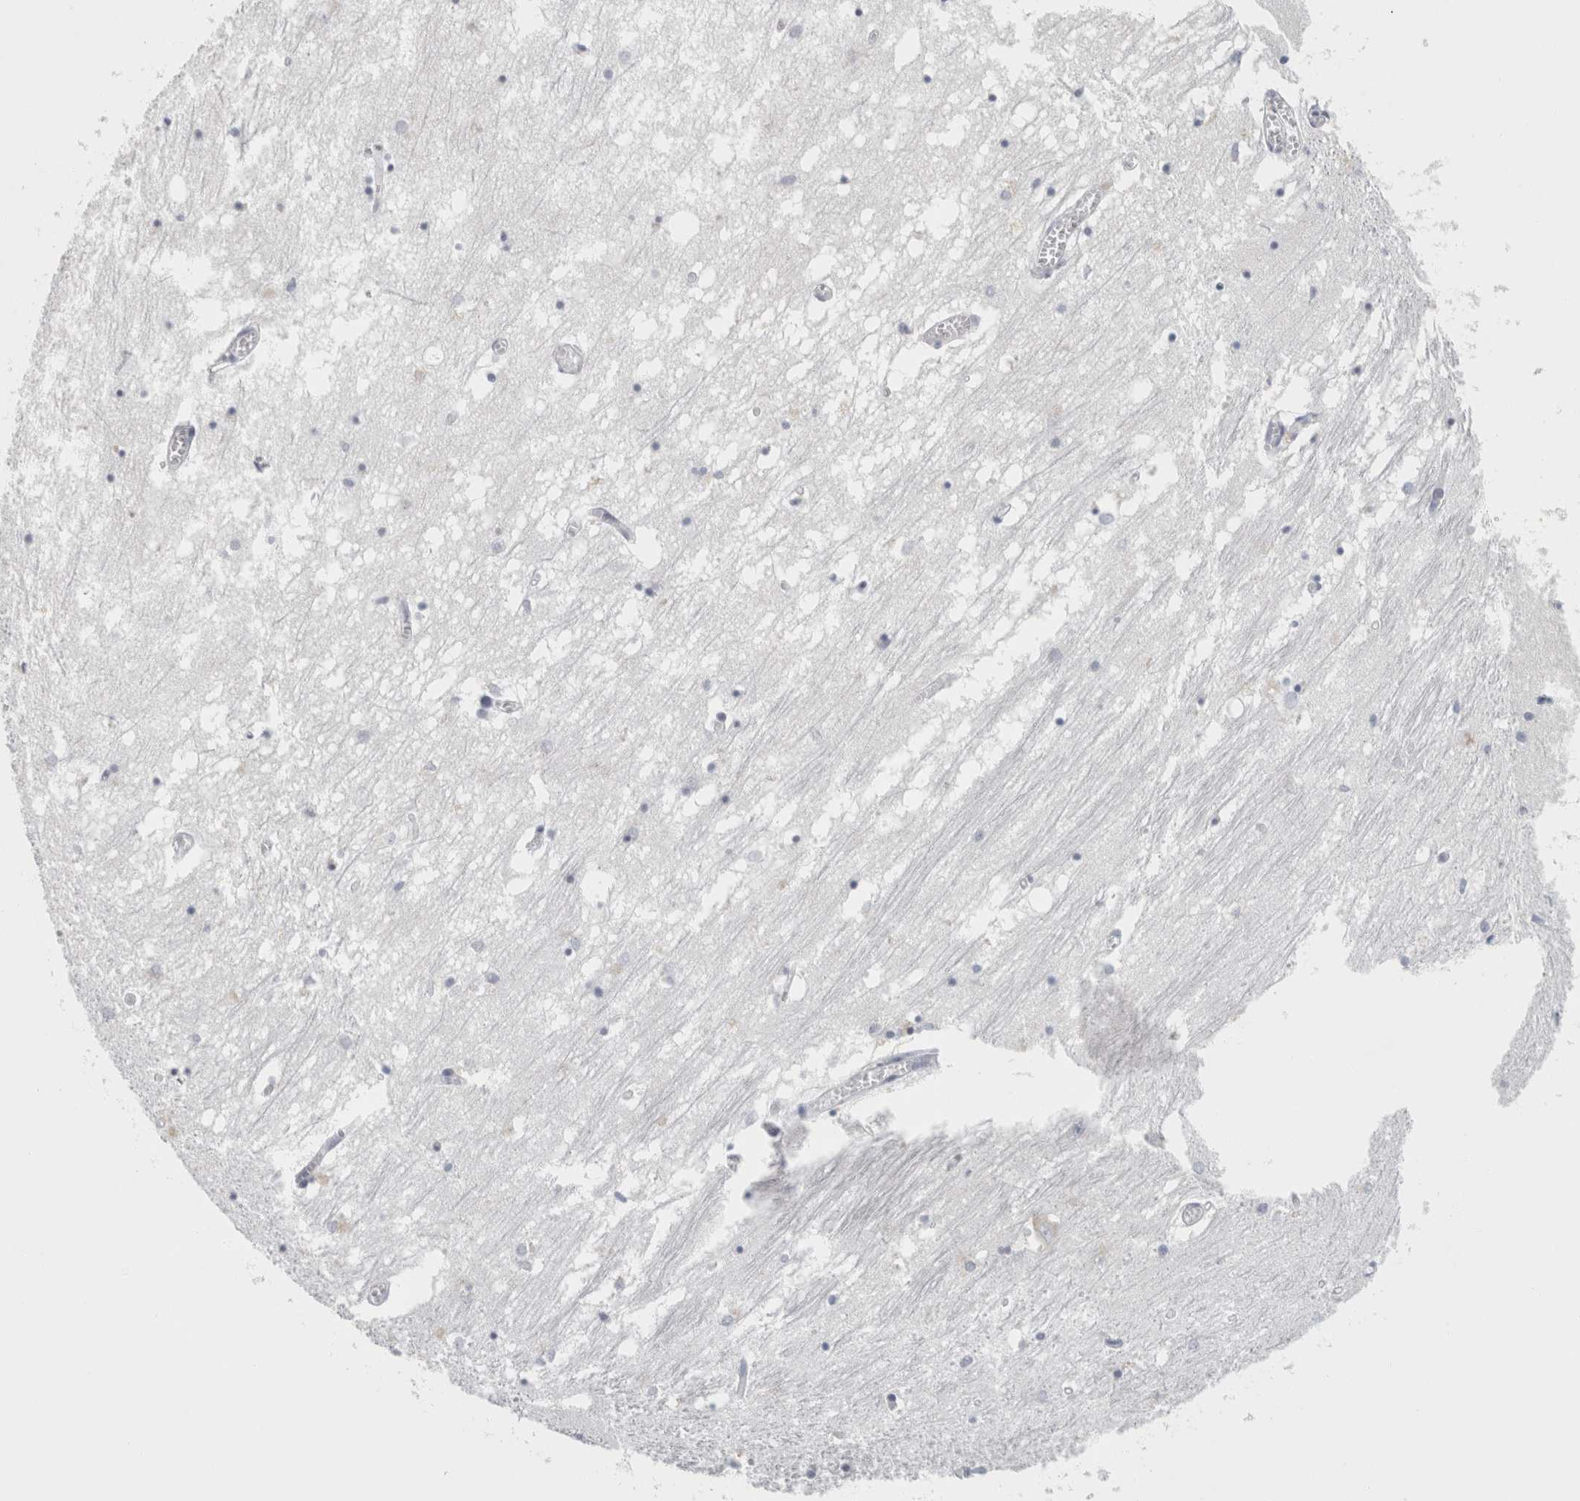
{"staining": {"intensity": "negative", "quantity": "none", "location": "none"}, "tissue": "hippocampus", "cell_type": "Glial cells", "image_type": "normal", "snomed": [{"axis": "morphology", "description": "Normal tissue, NOS"}, {"axis": "topography", "description": "Hippocampus"}], "caption": "Micrograph shows no protein expression in glial cells of unremarkable hippocampus.", "gene": "SLC28A3", "patient": {"sex": "male", "age": 70}}